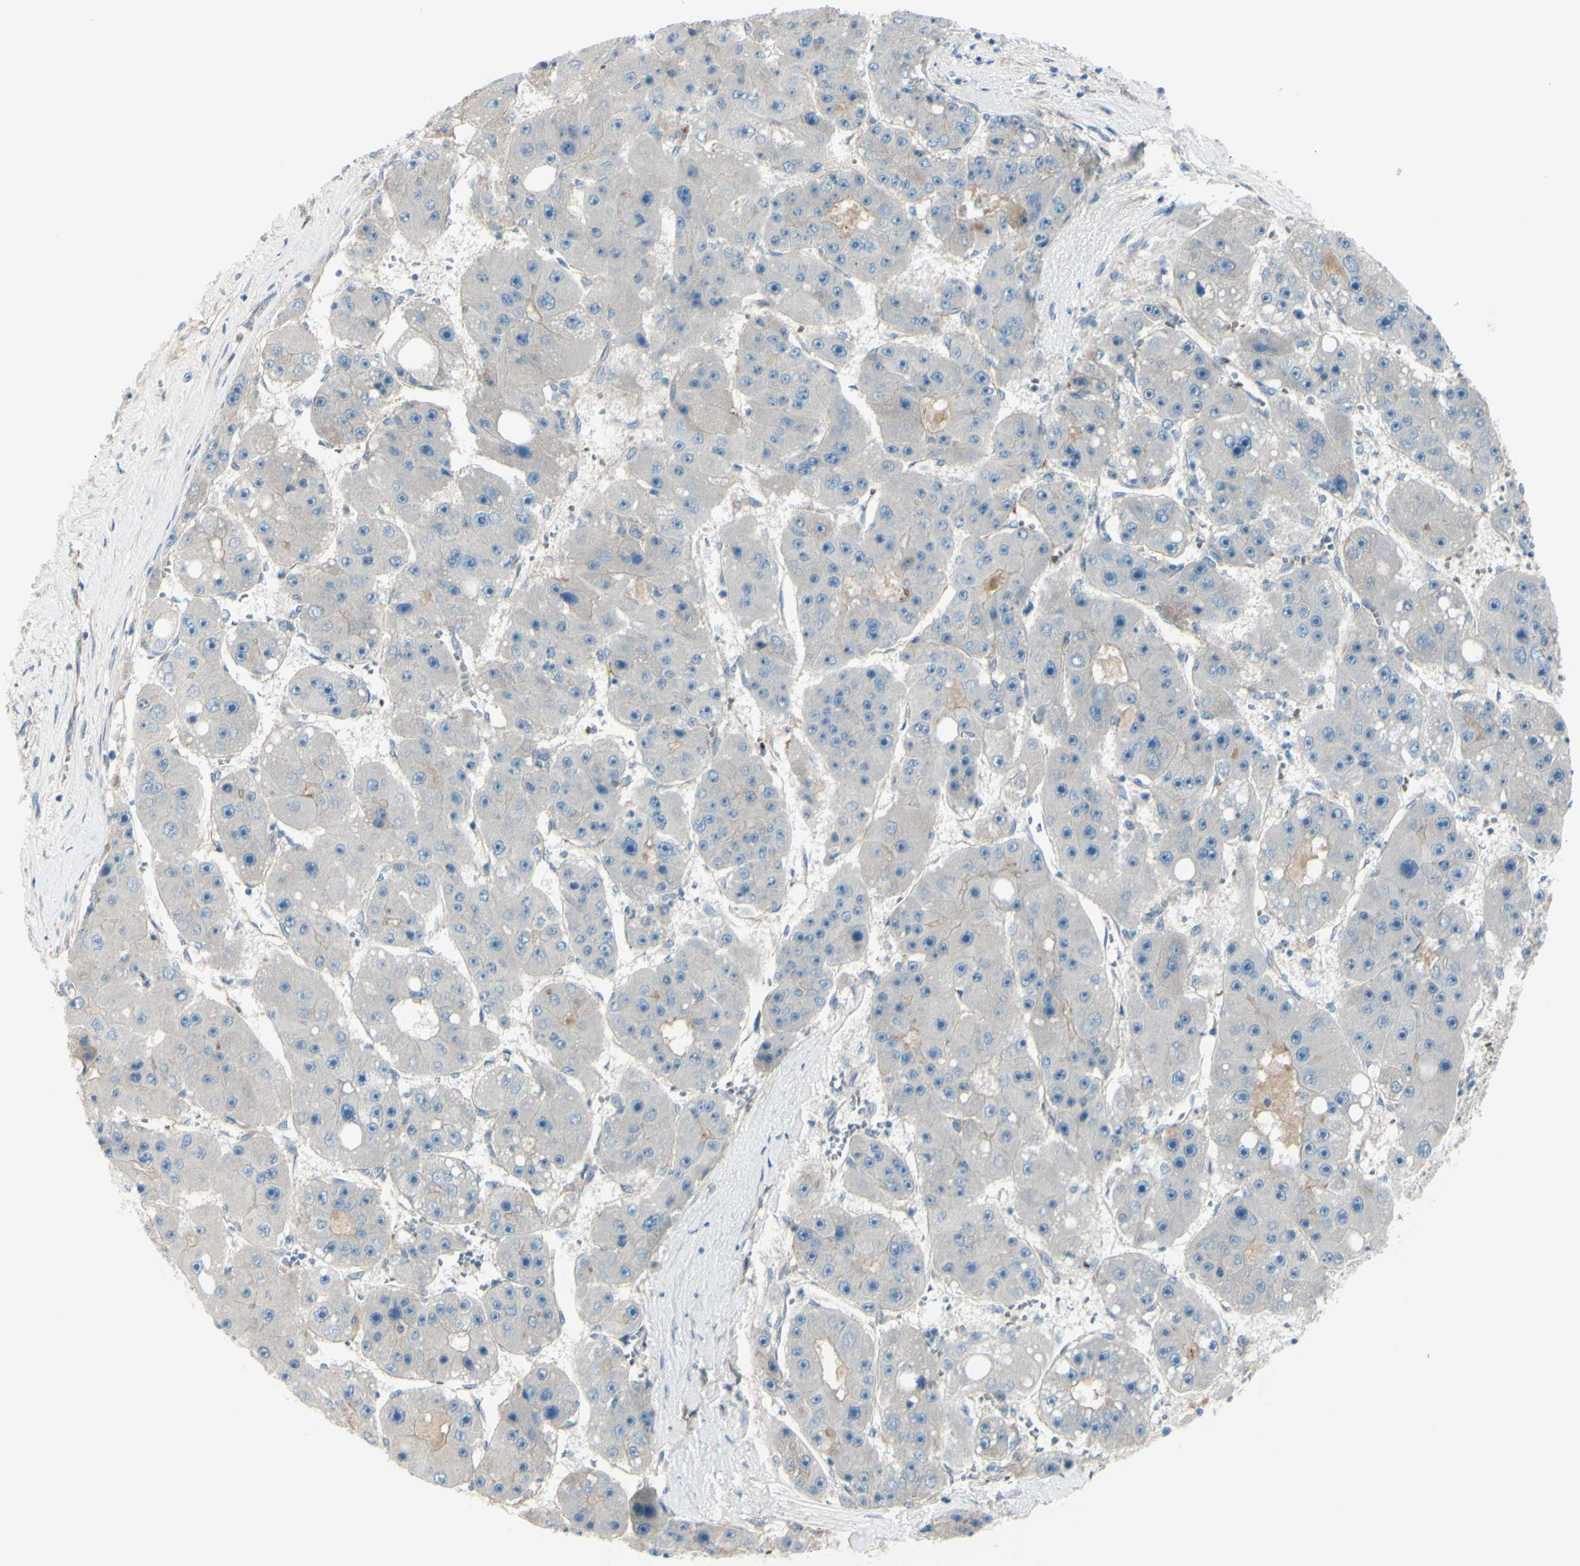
{"staining": {"intensity": "weak", "quantity": ">75%", "location": "cytoplasmic/membranous"}, "tissue": "liver cancer", "cell_type": "Tumor cells", "image_type": "cancer", "snomed": [{"axis": "morphology", "description": "Carcinoma, Hepatocellular, NOS"}, {"axis": "topography", "description": "Liver"}], "caption": "This image reveals hepatocellular carcinoma (liver) stained with IHC to label a protein in brown. The cytoplasmic/membranous of tumor cells show weak positivity for the protein. Nuclei are counter-stained blue.", "gene": "PCDHGA2", "patient": {"sex": "female", "age": 61}}